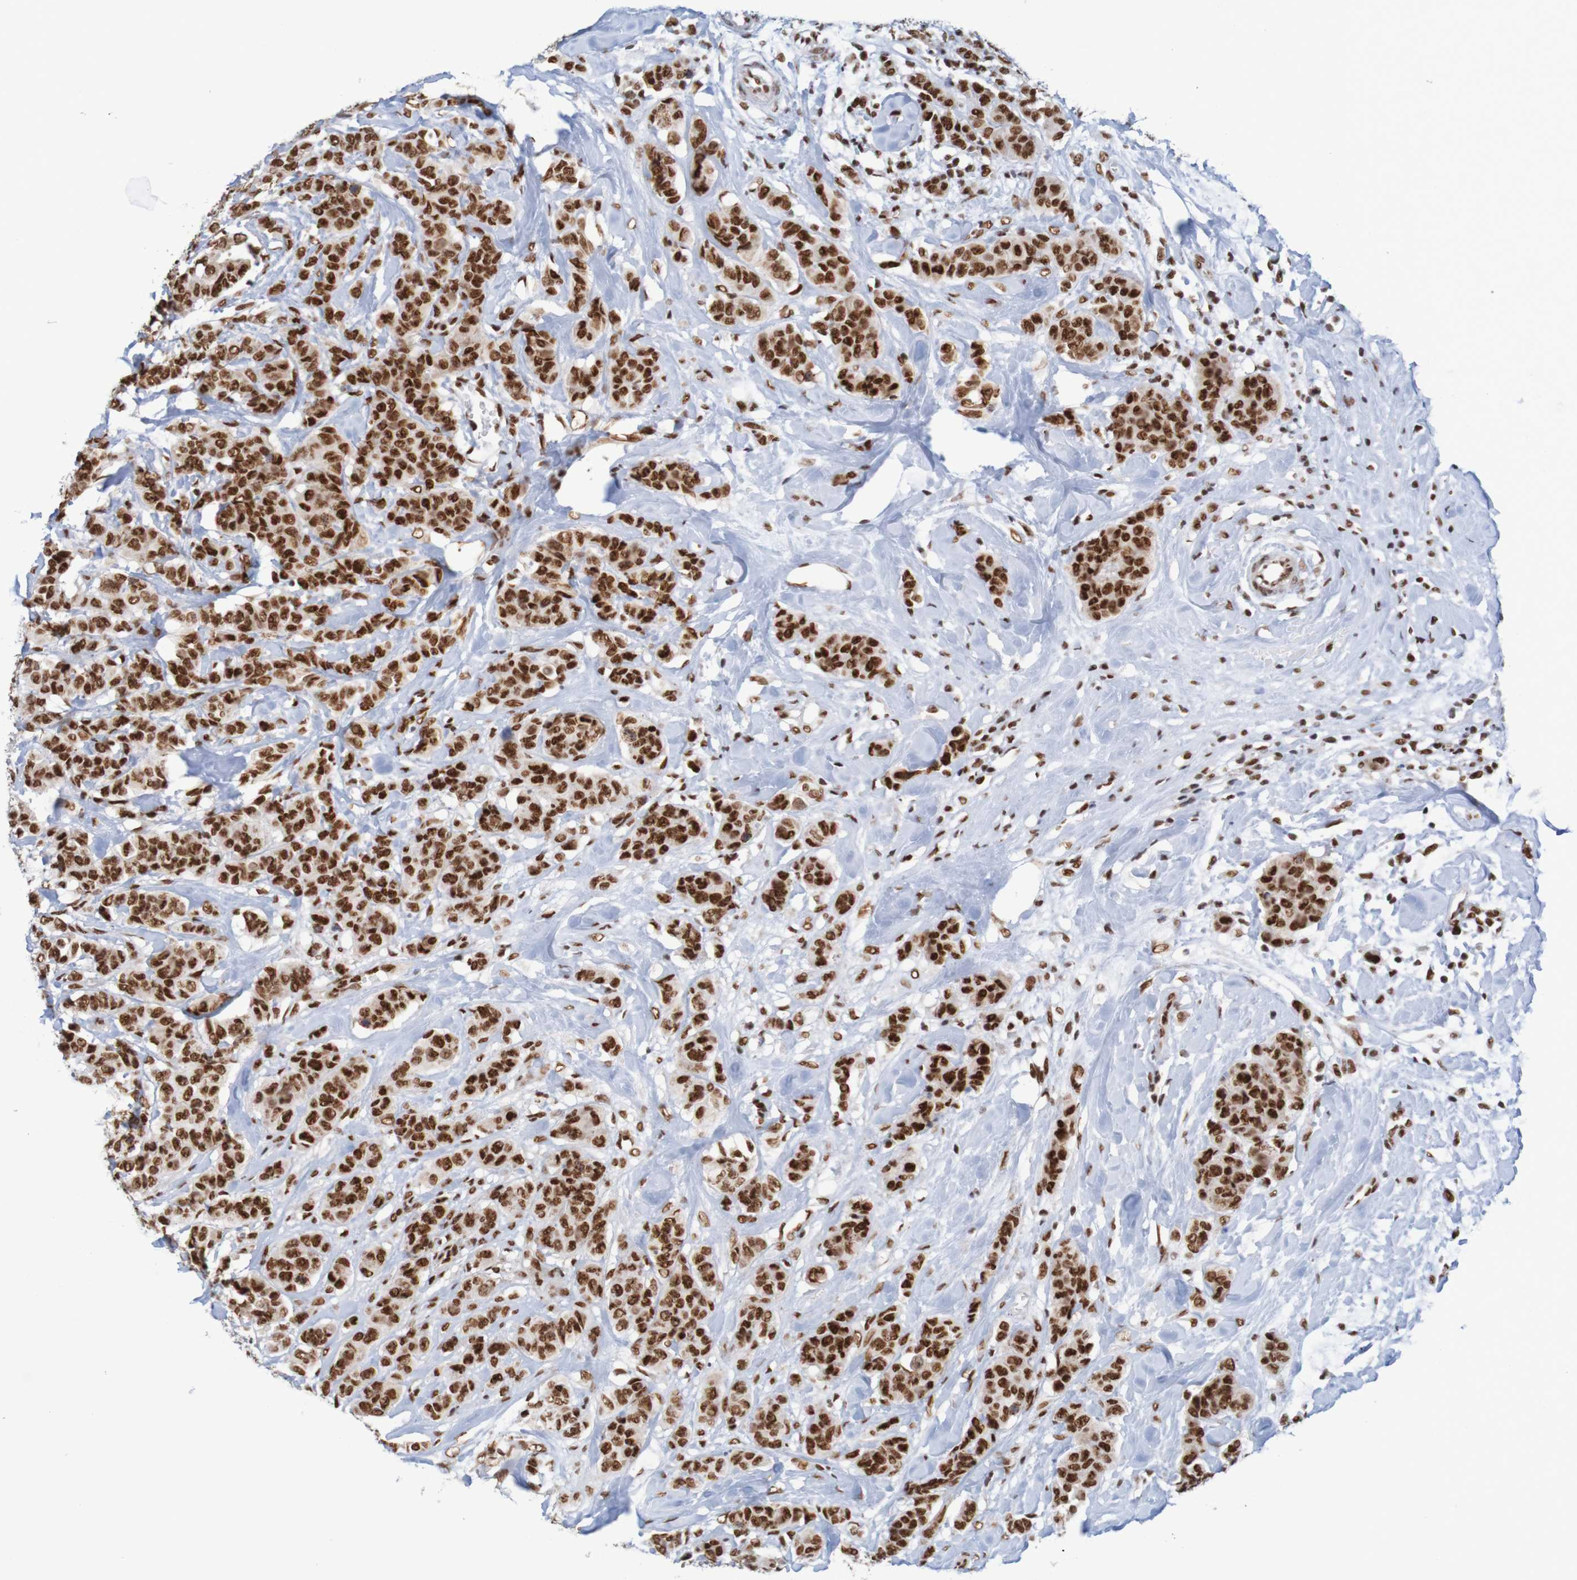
{"staining": {"intensity": "strong", "quantity": ">75%", "location": "nuclear"}, "tissue": "breast cancer", "cell_type": "Tumor cells", "image_type": "cancer", "snomed": [{"axis": "morphology", "description": "Normal tissue, NOS"}, {"axis": "morphology", "description": "Duct carcinoma"}, {"axis": "topography", "description": "Breast"}], "caption": "The micrograph displays staining of breast invasive ductal carcinoma, revealing strong nuclear protein positivity (brown color) within tumor cells.", "gene": "THRAP3", "patient": {"sex": "female", "age": 40}}